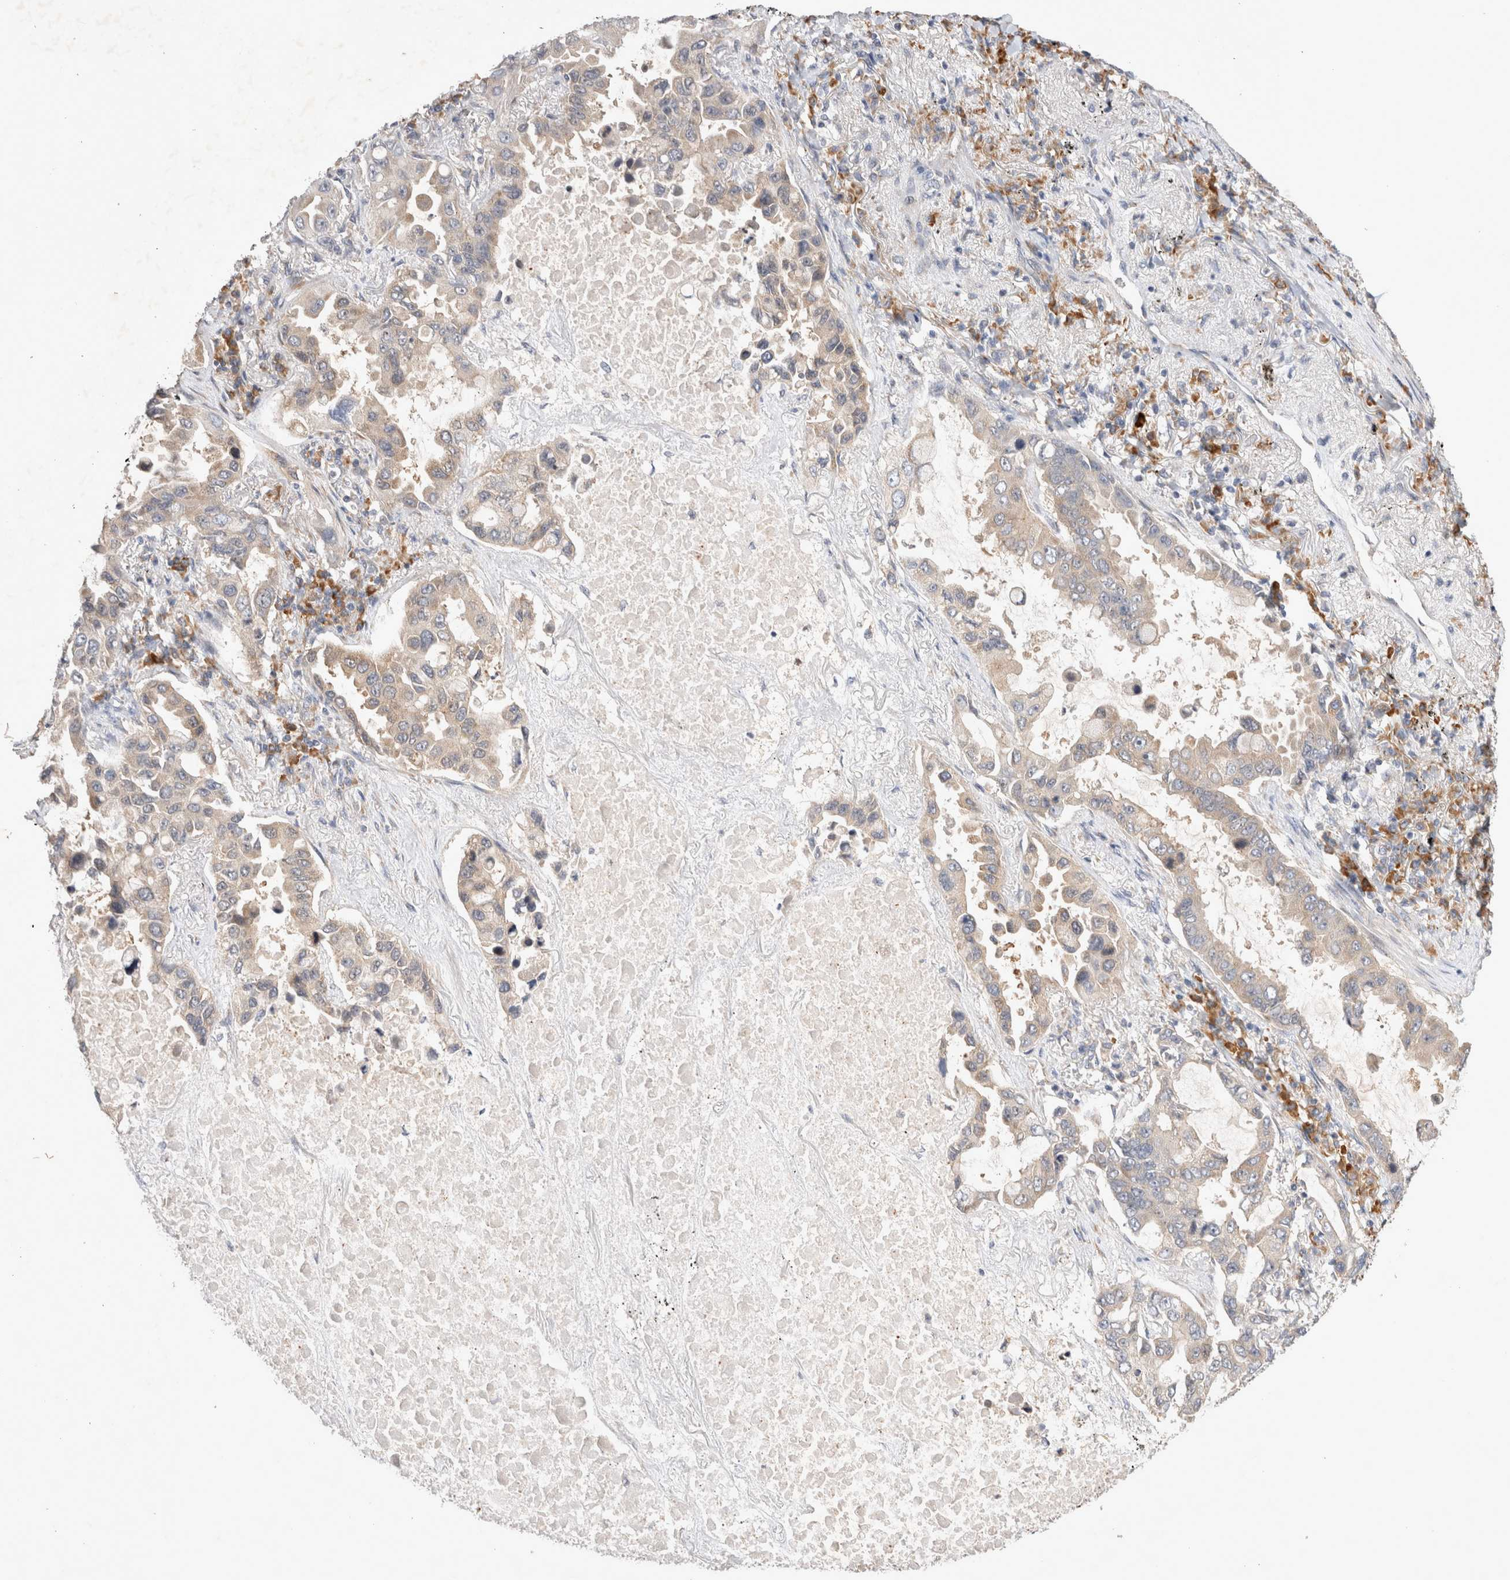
{"staining": {"intensity": "weak", "quantity": "<25%", "location": "cytoplasmic/membranous"}, "tissue": "lung cancer", "cell_type": "Tumor cells", "image_type": "cancer", "snomed": [{"axis": "morphology", "description": "Adenocarcinoma, NOS"}, {"axis": "topography", "description": "Lung"}], "caption": "Tumor cells show no significant expression in lung adenocarcinoma.", "gene": "NEDD4L", "patient": {"sex": "male", "age": 64}}